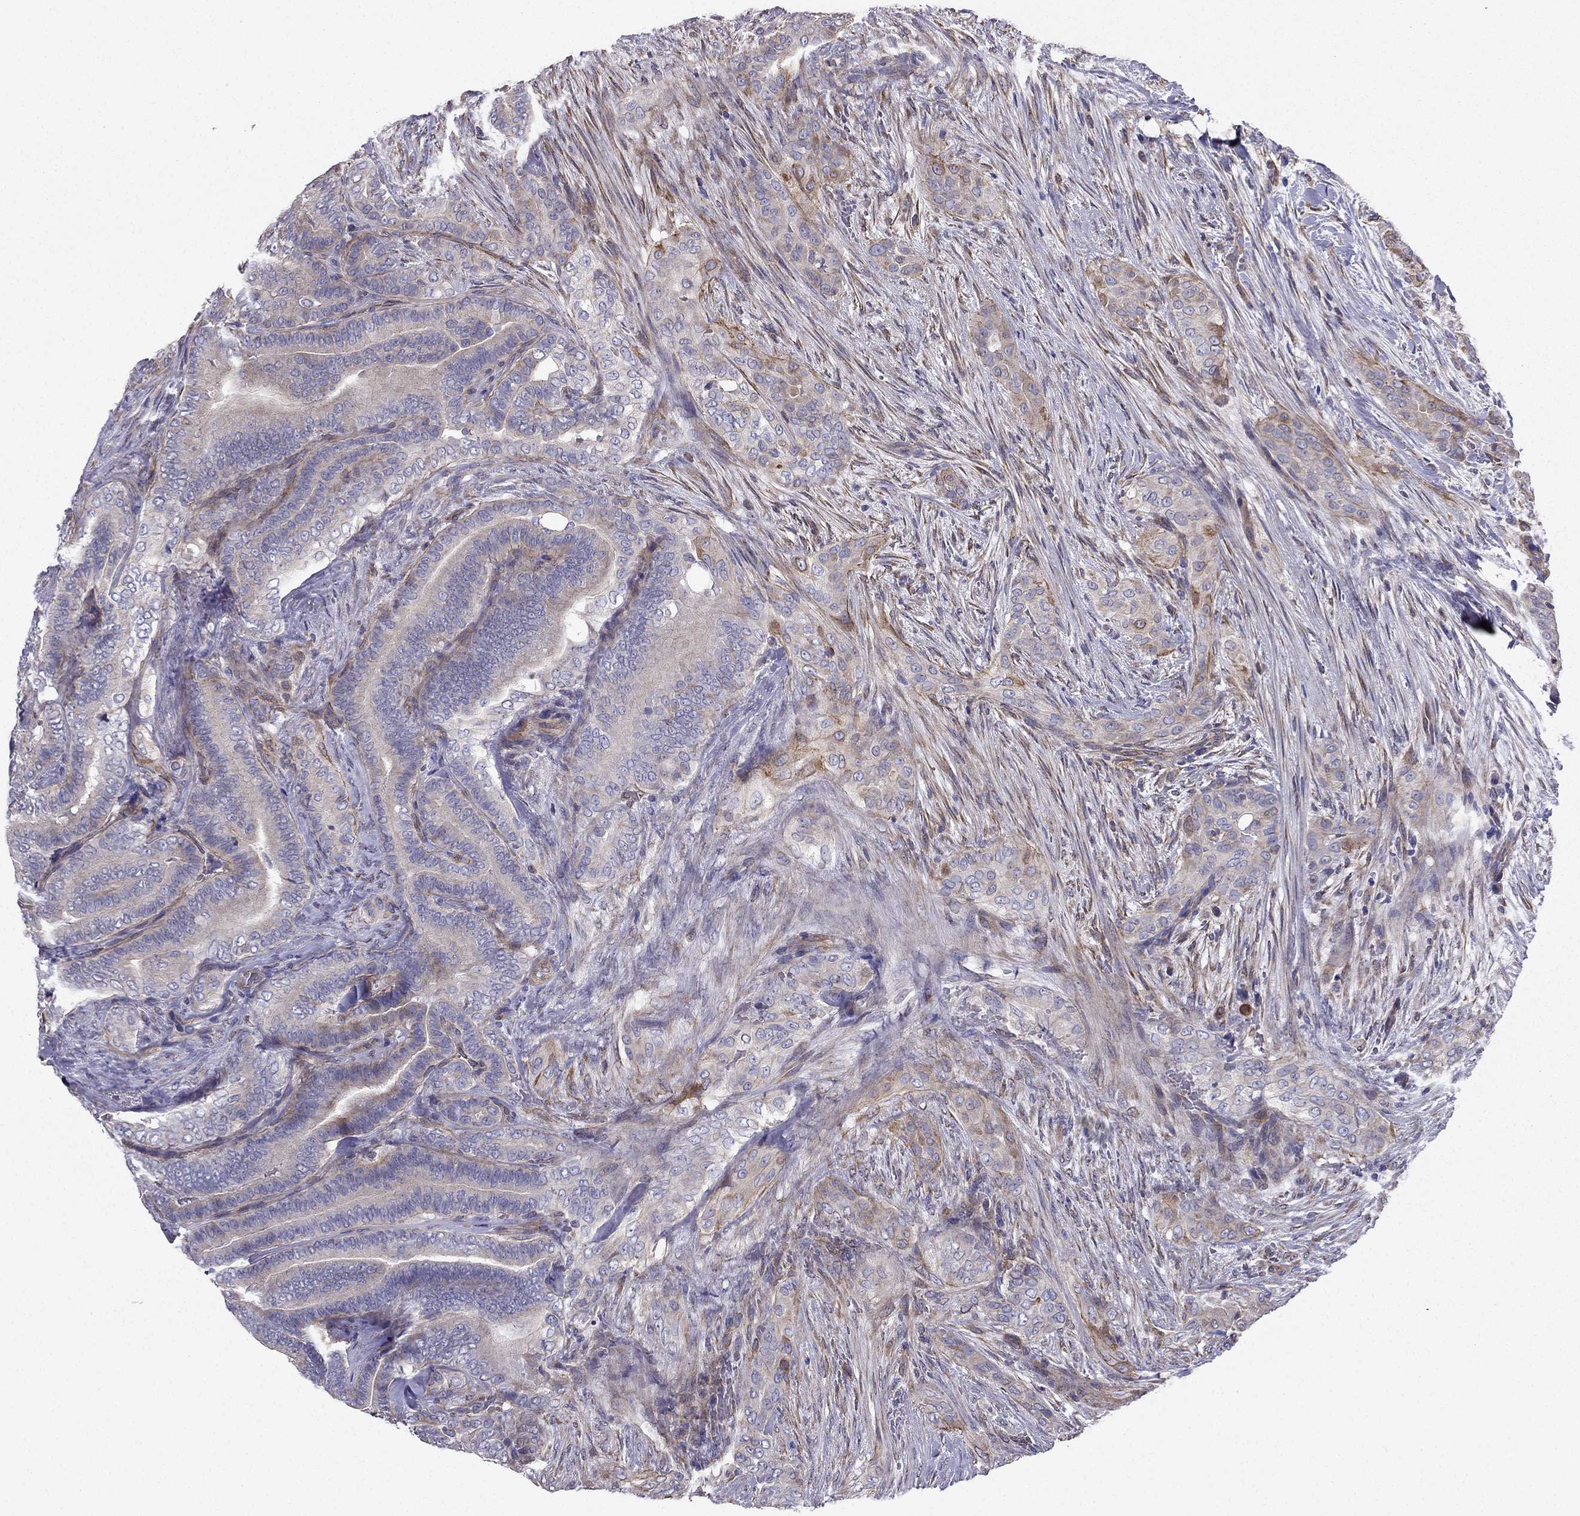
{"staining": {"intensity": "weak", "quantity": ">75%", "location": "cytoplasmic/membranous"}, "tissue": "thyroid cancer", "cell_type": "Tumor cells", "image_type": "cancer", "snomed": [{"axis": "morphology", "description": "Papillary adenocarcinoma, NOS"}, {"axis": "topography", "description": "Thyroid gland"}], "caption": "Immunohistochemistry (IHC) photomicrograph of neoplastic tissue: human thyroid cancer (papillary adenocarcinoma) stained using immunohistochemistry shows low levels of weak protein expression localized specifically in the cytoplasmic/membranous of tumor cells, appearing as a cytoplasmic/membranous brown color.", "gene": "ENOX1", "patient": {"sex": "male", "age": 61}}